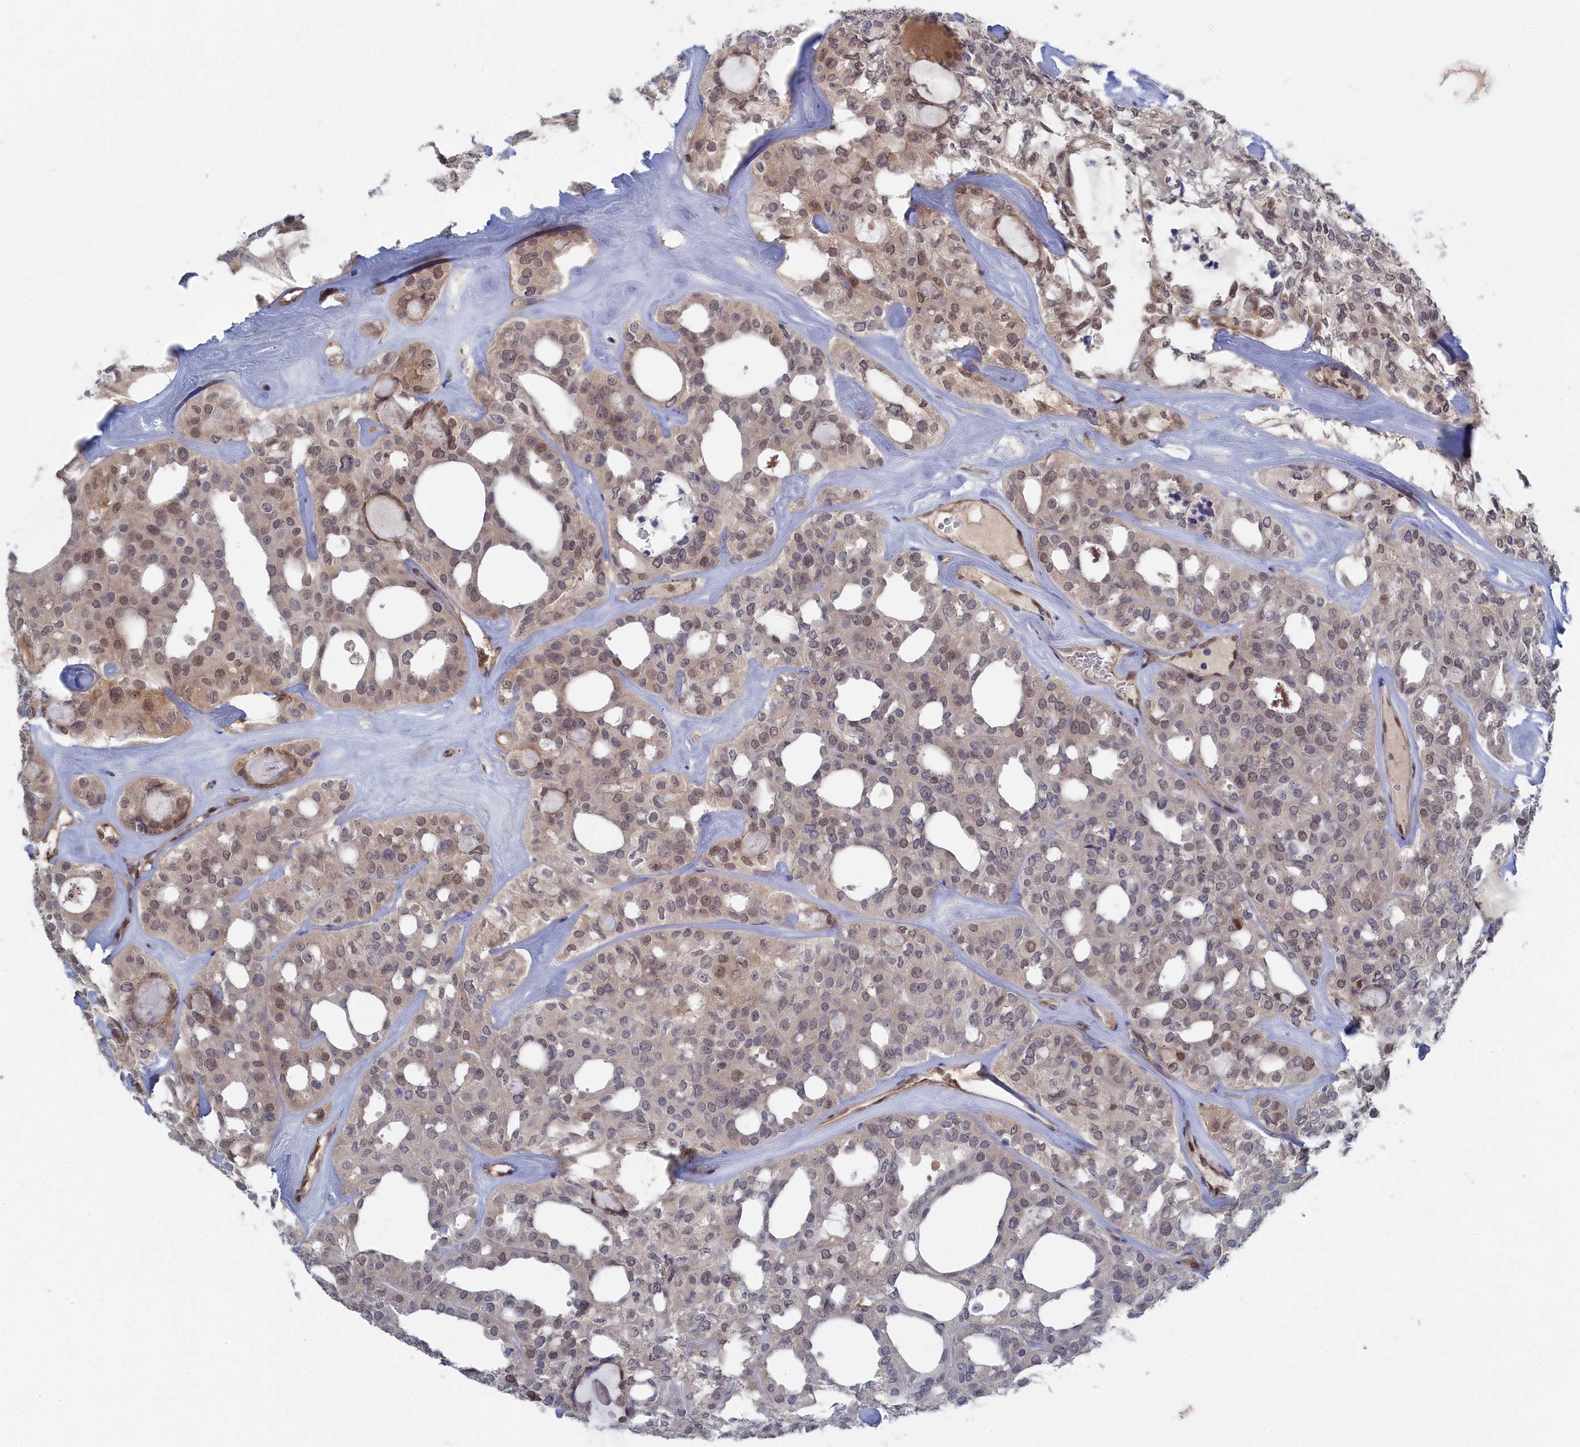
{"staining": {"intensity": "weak", "quantity": "25%-75%", "location": "nuclear"}, "tissue": "thyroid cancer", "cell_type": "Tumor cells", "image_type": "cancer", "snomed": [{"axis": "morphology", "description": "Follicular adenoma carcinoma, NOS"}, {"axis": "topography", "description": "Thyroid gland"}], "caption": "Approximately 25%-75% of tumor cells in thyroid cancer (follicular adenoma carcinoma) demonstrate weak nuclear protein positivity as visualized by brown immunohistochemical staining.", "gene": "IRGQ", "patient": {"sex": "male", "age": 75}}